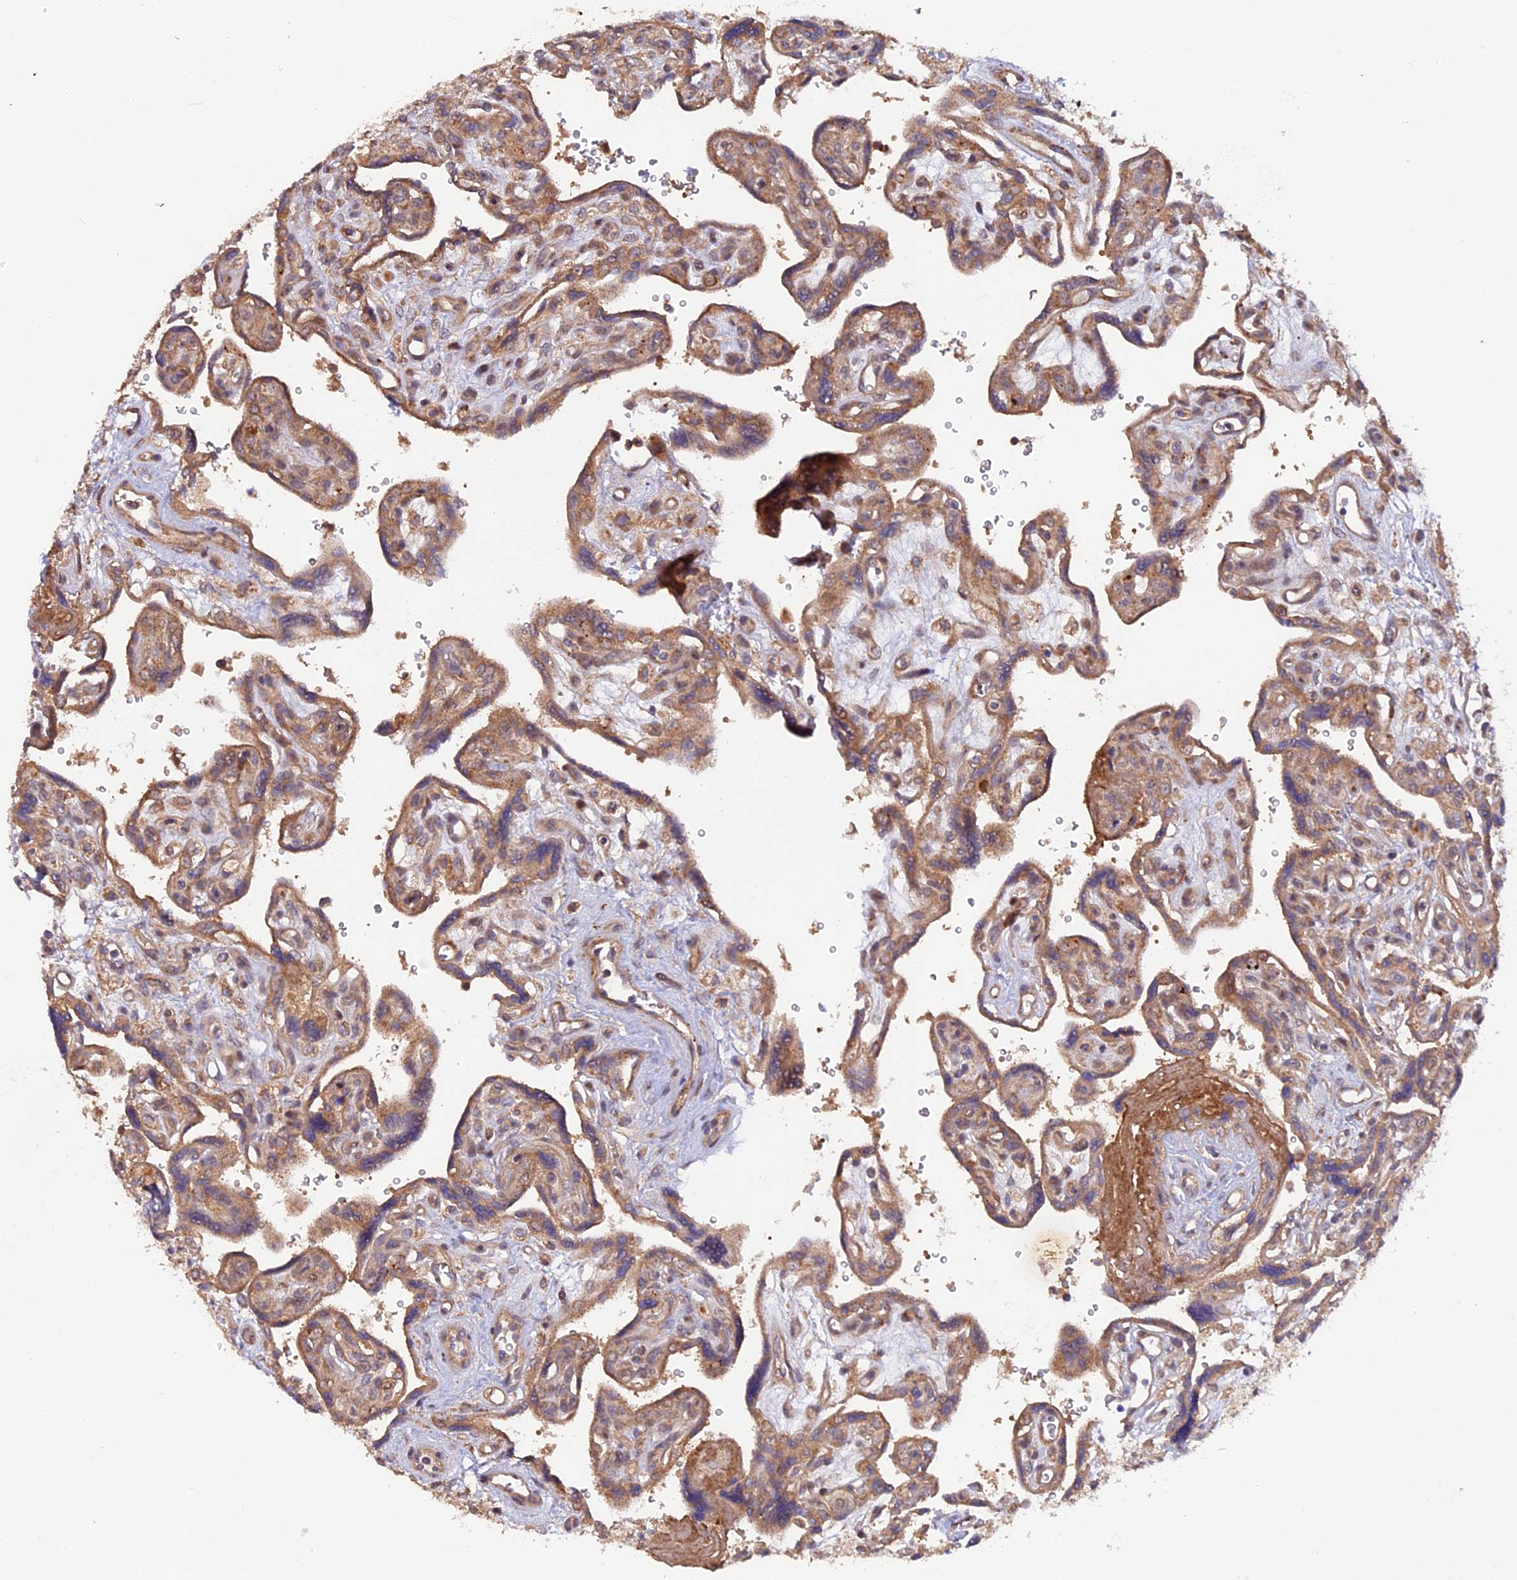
{"staining": {"intensity": "negative", "quantity": "none", "location": "none"}, "tissue": "placenta", "cell_type": "Decidual cells", "image_type": "normal", "snomed": [{"axis": "morphology", "description": "Normal tissue, NOS"}, {"axis": "topography", "description": "Placenta"}], "caption": "Decidual cells show no significant expression in unremarkable placenta. The staining was performed using DAB (3,3'-diaminobenzidine) to visualize the protein expression in brown, while the nuclei were stained in blue with hematoxylin (Magnification: 20x).", "gene": "FERMT1", "patient": {"sex": "female", "age": 39}}